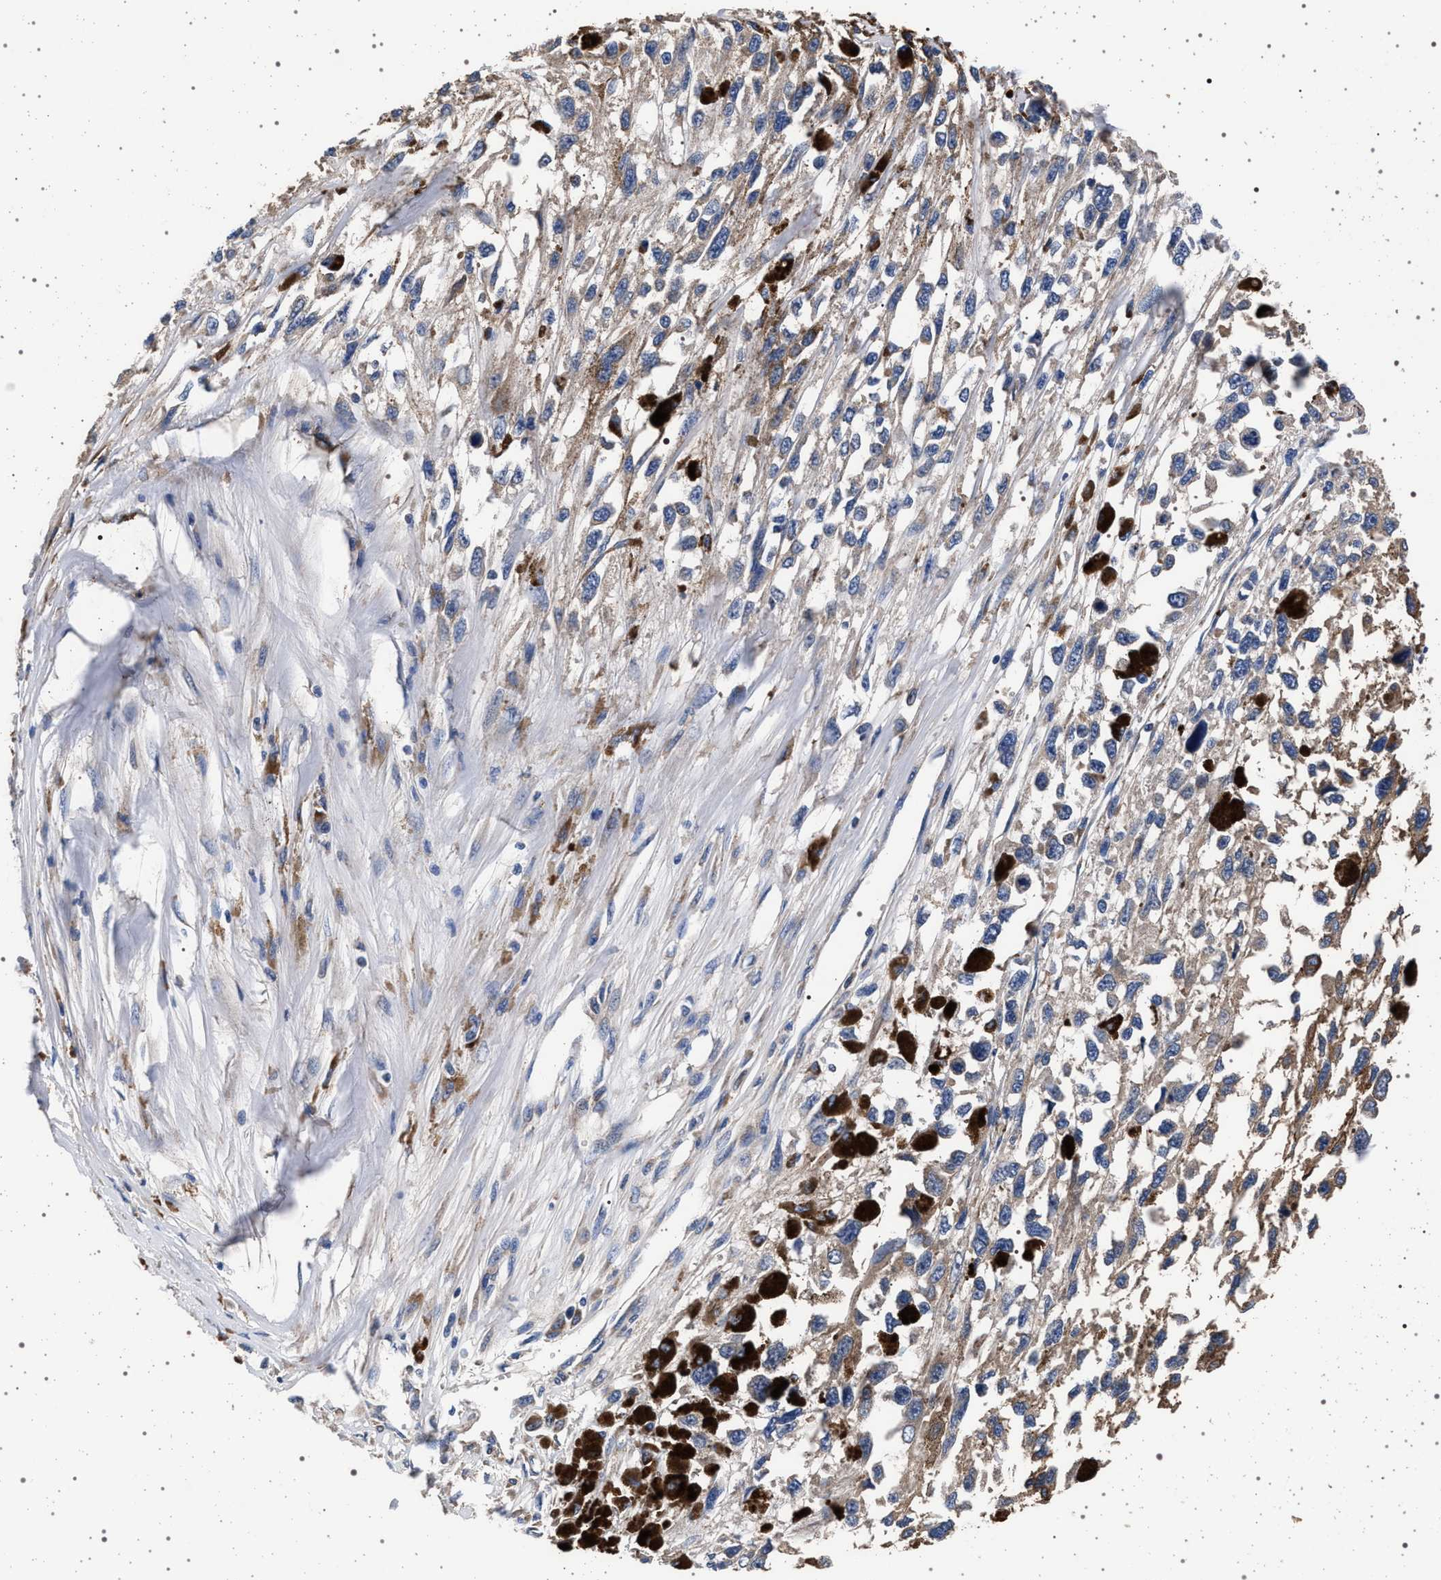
{"staining": {"intensity": "negative", "quantity": "none", "location": "none"}, "tissue": "melanoma", "cell_type": "Tumor cells", "image_type": "cancer", "snomed": [{"axis": "morphology", "description": "Malignant melanoma, Metastatic site"}, {"axis": "topography", "description": "Lymph node"}], "caption": "The immunohistochemistry (IHC) micrograph has no significant expression in tumor cells of malignant melanoma (metastatic site) tissue.", "gene": "MAP3K2", "patient": {"sex": "male", "age": 59}}